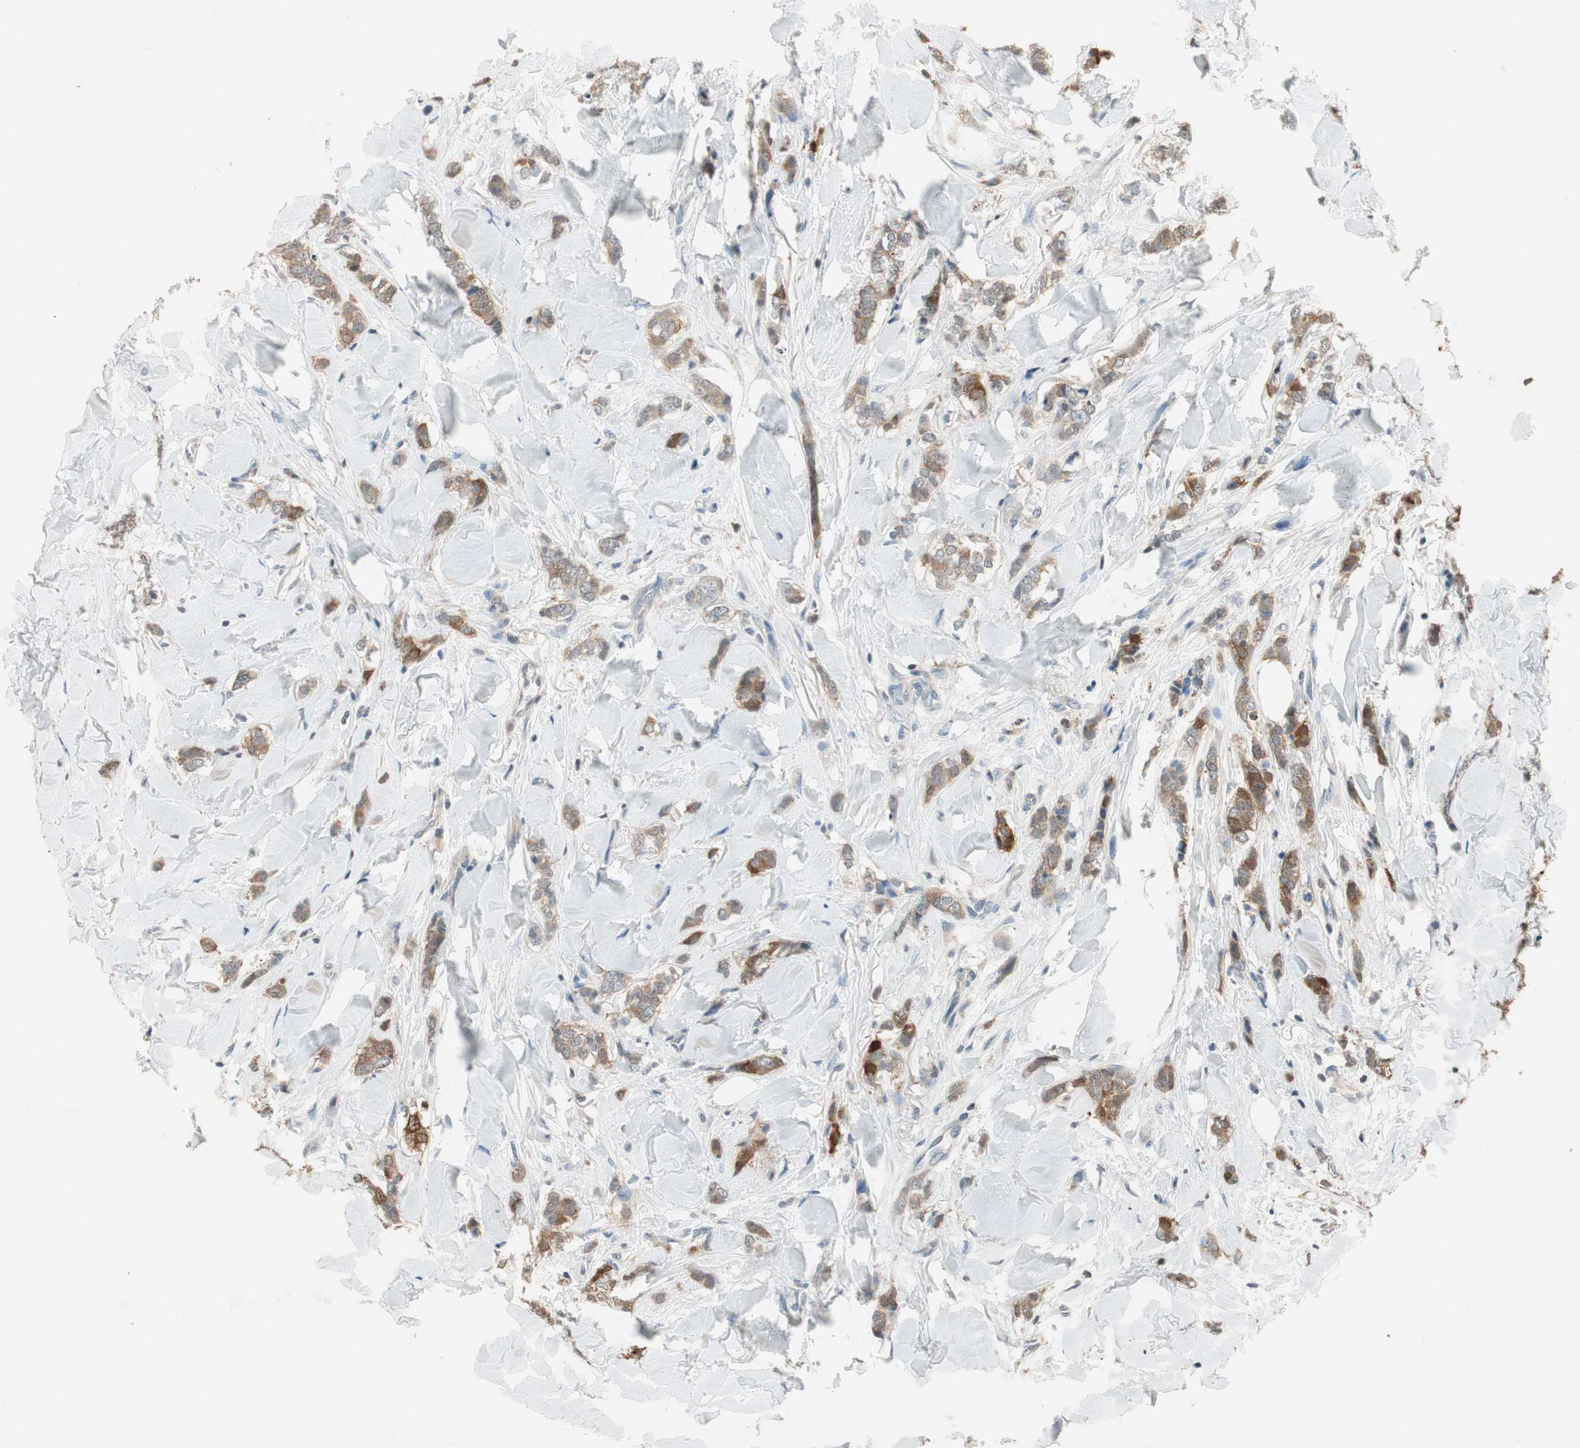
{"staining": {"intensity": "moderate", "quantity": "<25%", "location": "cytoplasmic/membranous,nuclear"}, "tissue": "breast cancer", "cell_type": "Tumor cells", "image_type": "cancer", "snomed": [{"axis": "morphology", "description": "Lobular carcinoma"}, {"axis": "topography", "description": "Skin"}, {"axis": "topography", "description": "Breast"}], "caption": "Immunohistochemistry staining of lobular carcinoma (breast), which demonstrates low levels of moderate cytoplasmic/membranous and nuclear expression in approximately <25% of tumor cells indicating moderate cytoplasmic/membranous and nuclear protein staining. The staining was performed using DAB (brown) for protein detection and nuclei were counterstained in hematoxylin (blue).", "gene": "SERPINB5", "patient": {"sex": "female", "age": 46}}